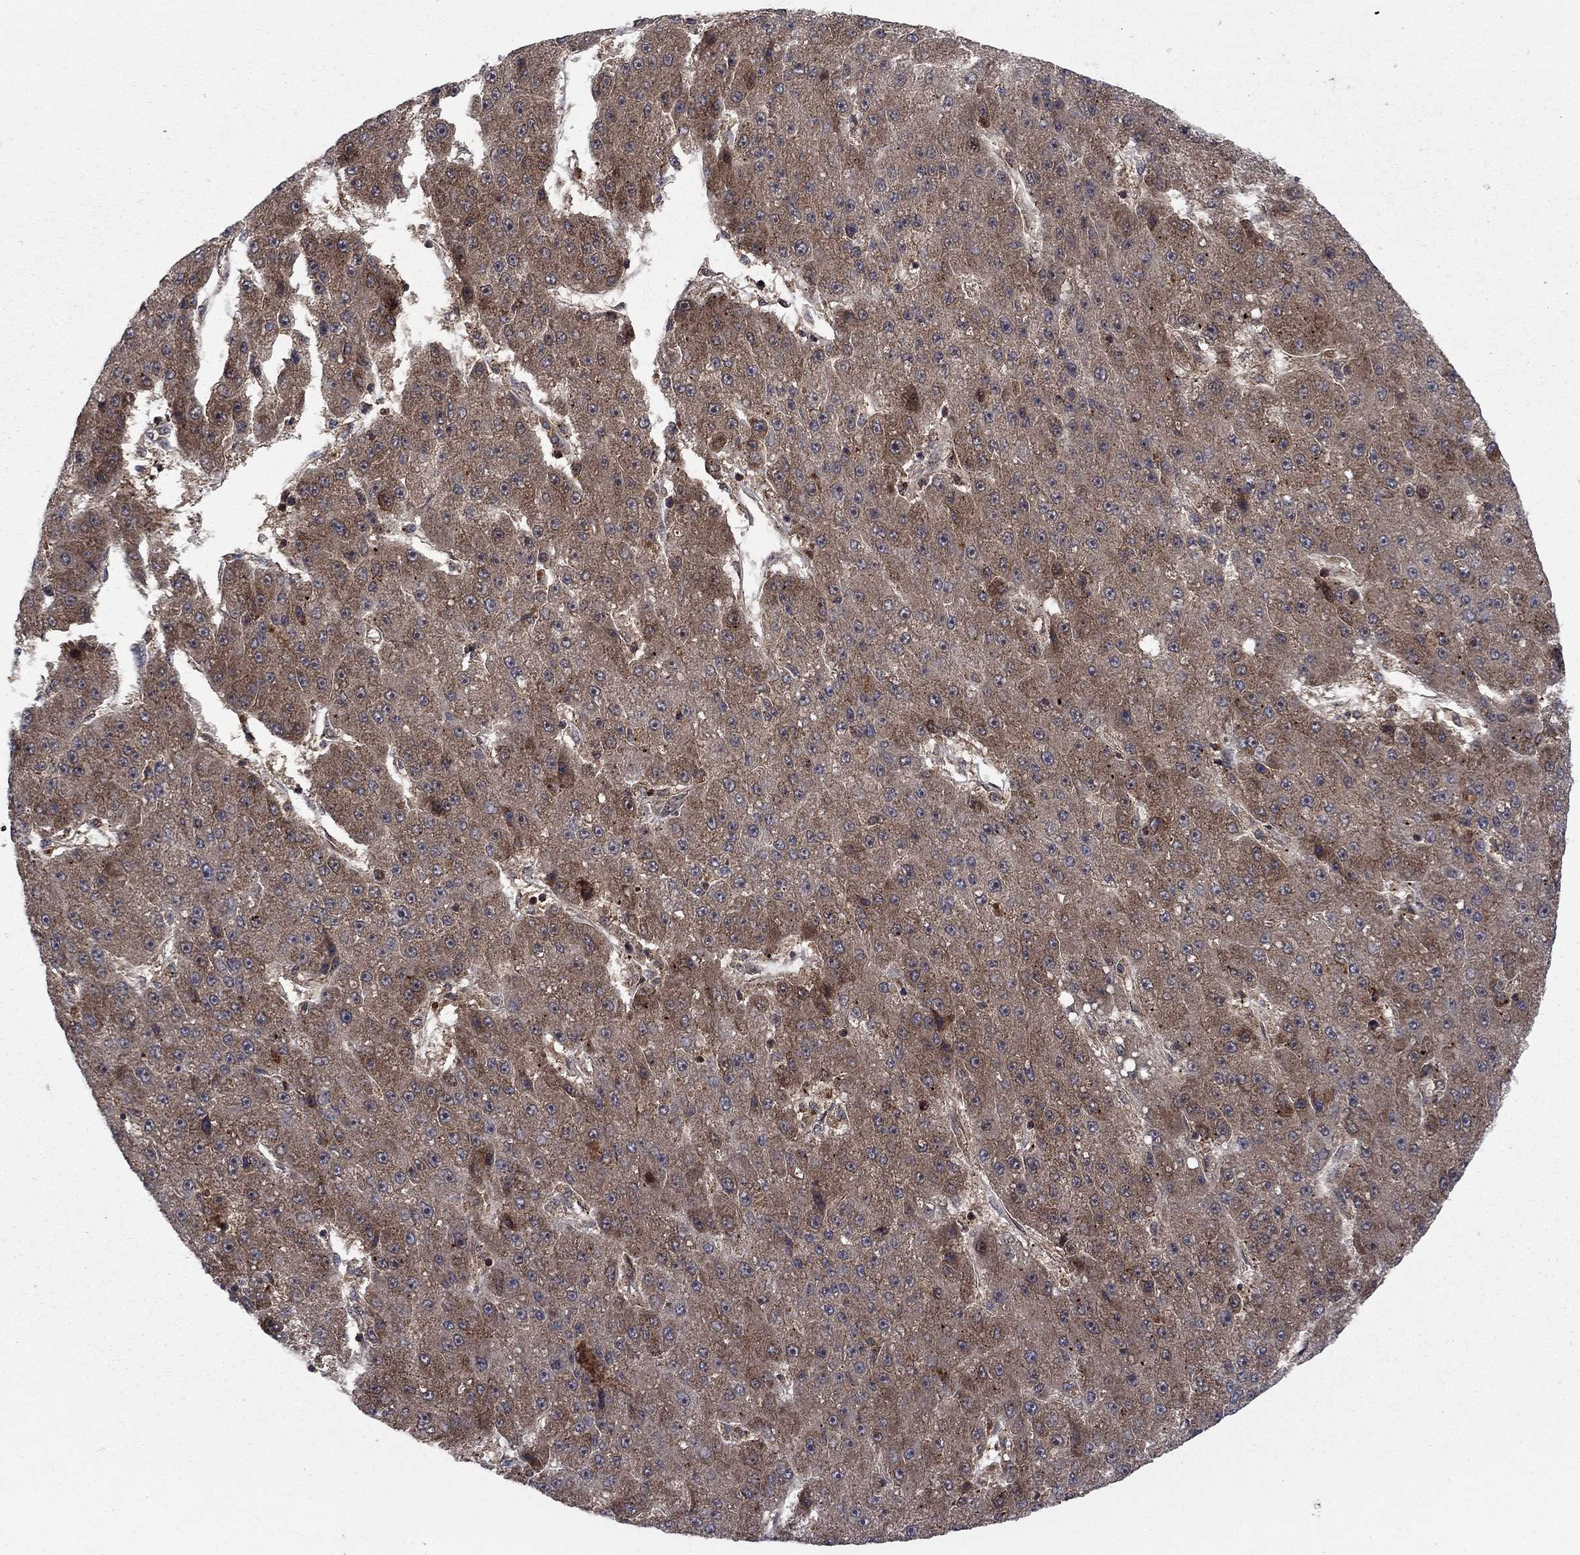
{"staining": {"intensity": "moderate", "quantity": ">75%", "location": "cytoplasmic/membranous"}, "tissue": "liver cancer", "cell_type": "Tumor cells", "image_type": "cancer", "snomed": [{"axis": "morphology", "description": "Carcinoma, Hepatocellular, NOS"}, {"axis": "topography", "description": "Liver"}], "caption": "Liver cancer (hepatocellular carcinoma) stained with IHC exhibits moderate cytoplasmic/membranous staining in about >75% of tumor cells.", "gene": "IFI35", "patient": {"sex": "male", "age": 67}}